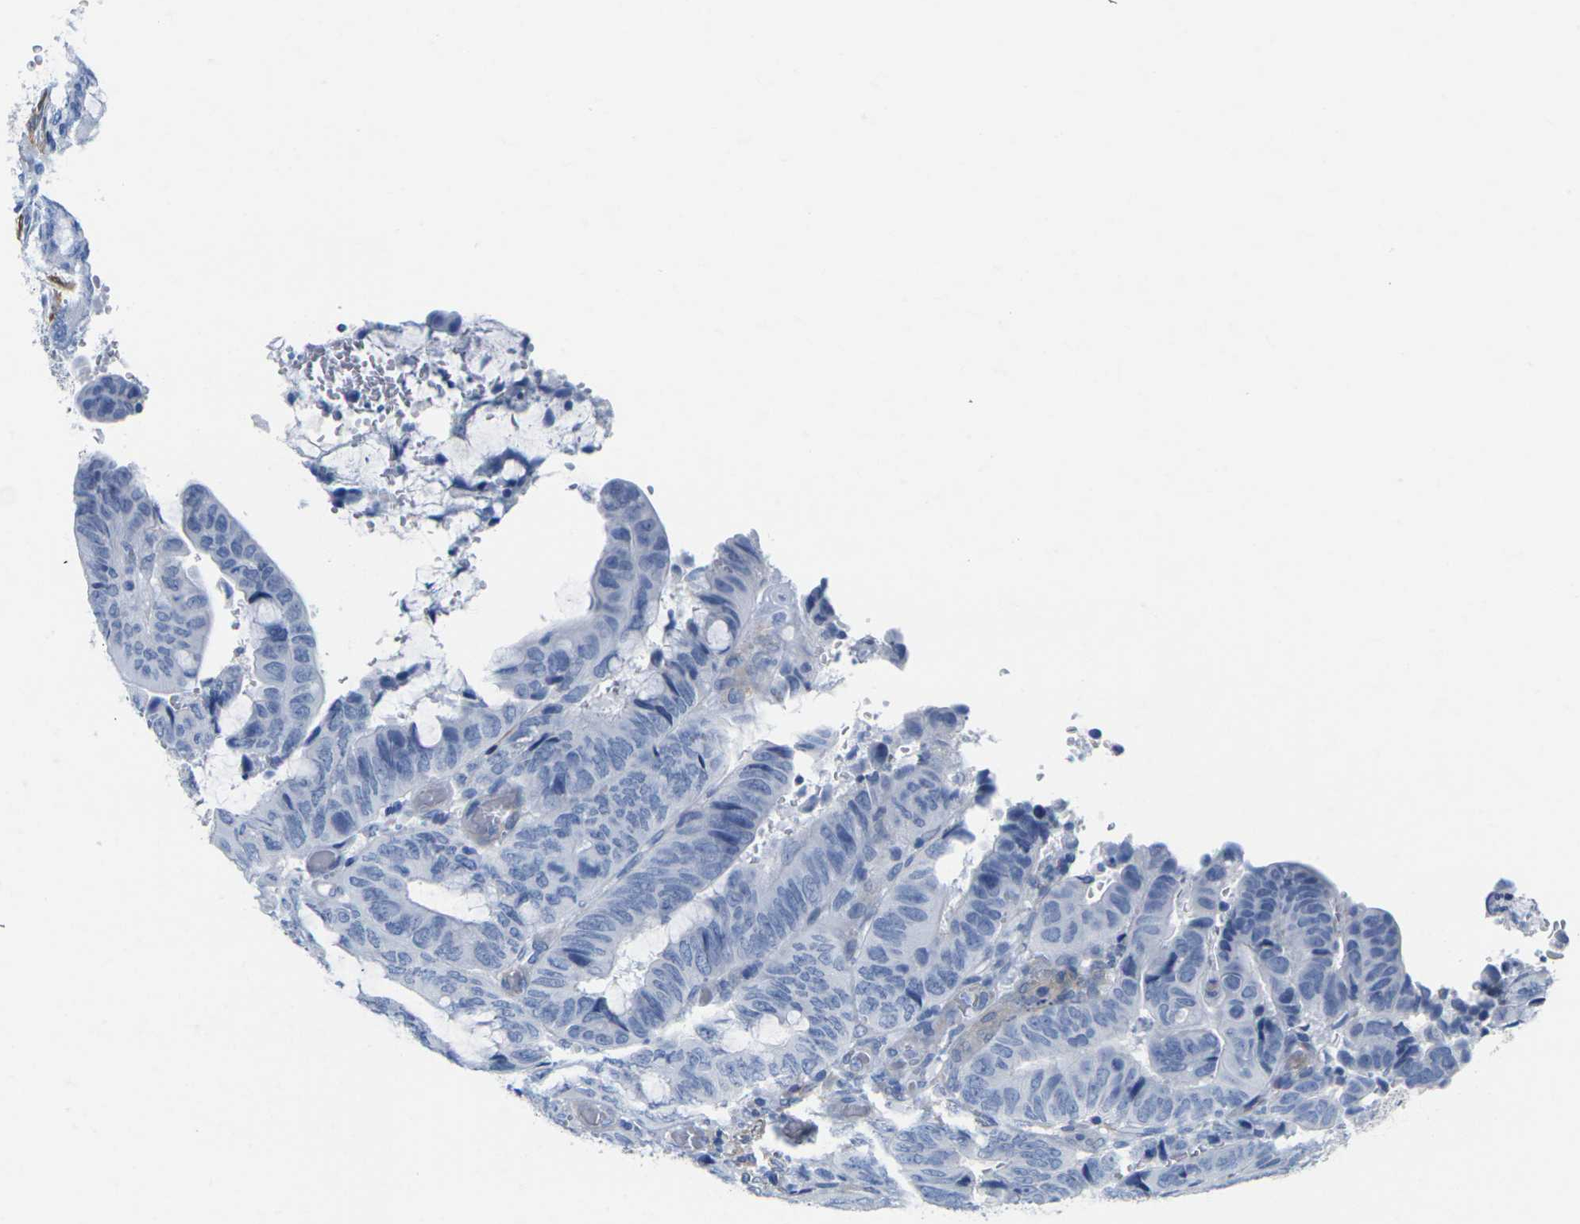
{"staining": {"intensity": "negative", "quantity": "none", "location": "none"}, "tissue": "colorectal cancer", "cell_type": "Tumor cells", "image_type": "cancer", "snomed": [{"axis": "morphology", "description": "Normal tissue, NOS"}, {"axis": "morphology", "description": "Adenocarcinoma, NOS"}, {"axis": "topography", "description": "Rectum"}, {"axis": "topography", "description": "Peripheral nerve tissue"}], "caption": "Tumor cells are negative for protein expression in human colorectal cancer (adenocarcinoma). The staining is performed using DAB brown chromogen with nuclei counter-stained in using hematoxylin.", "gene": "CNN1", "patient": {"sex": "male", "age": 92}}